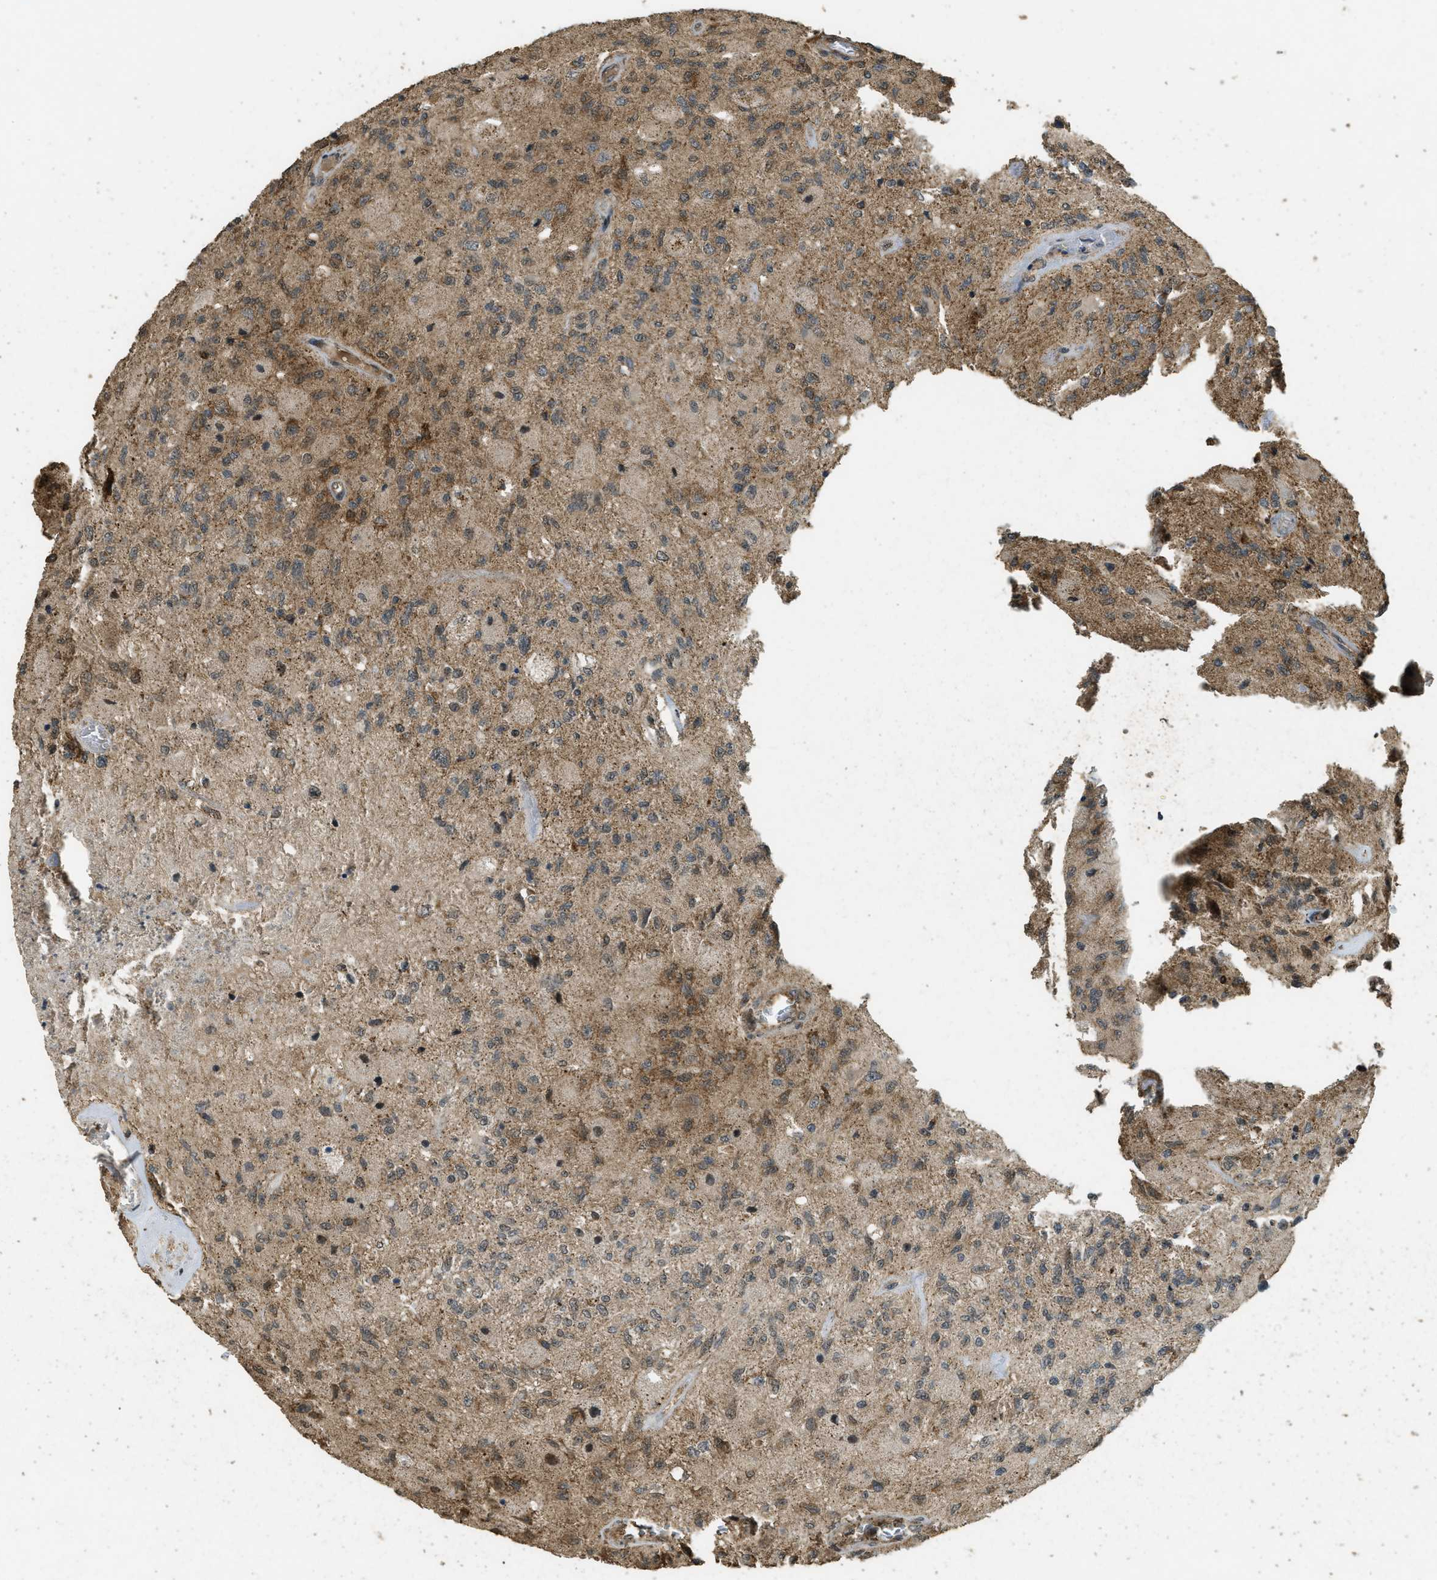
{"staining": {"intensity": "moderate", "quantity": "25%-75%", "location": "cytoplasmic/membranous"}, "tissue": "glioma", "cell_type": "Tumor cells", "image_type": "cancer", "snomed": [{"axis": "morphology", "description": "Normal tissue, NOS"}, {"axis": "morphology", "description": "Glioma, malignant, High grade"}, {"axis": "topography", "description": "Cerebral cortex"}], "caption": "Glioma stained with a brown dye displays moderate cytoplasmic/membranous positive positivity in approximately 25%-75% of tumor cells.", "gene": "CTPS1", "patient": {"sex": "male", "age": 77}}